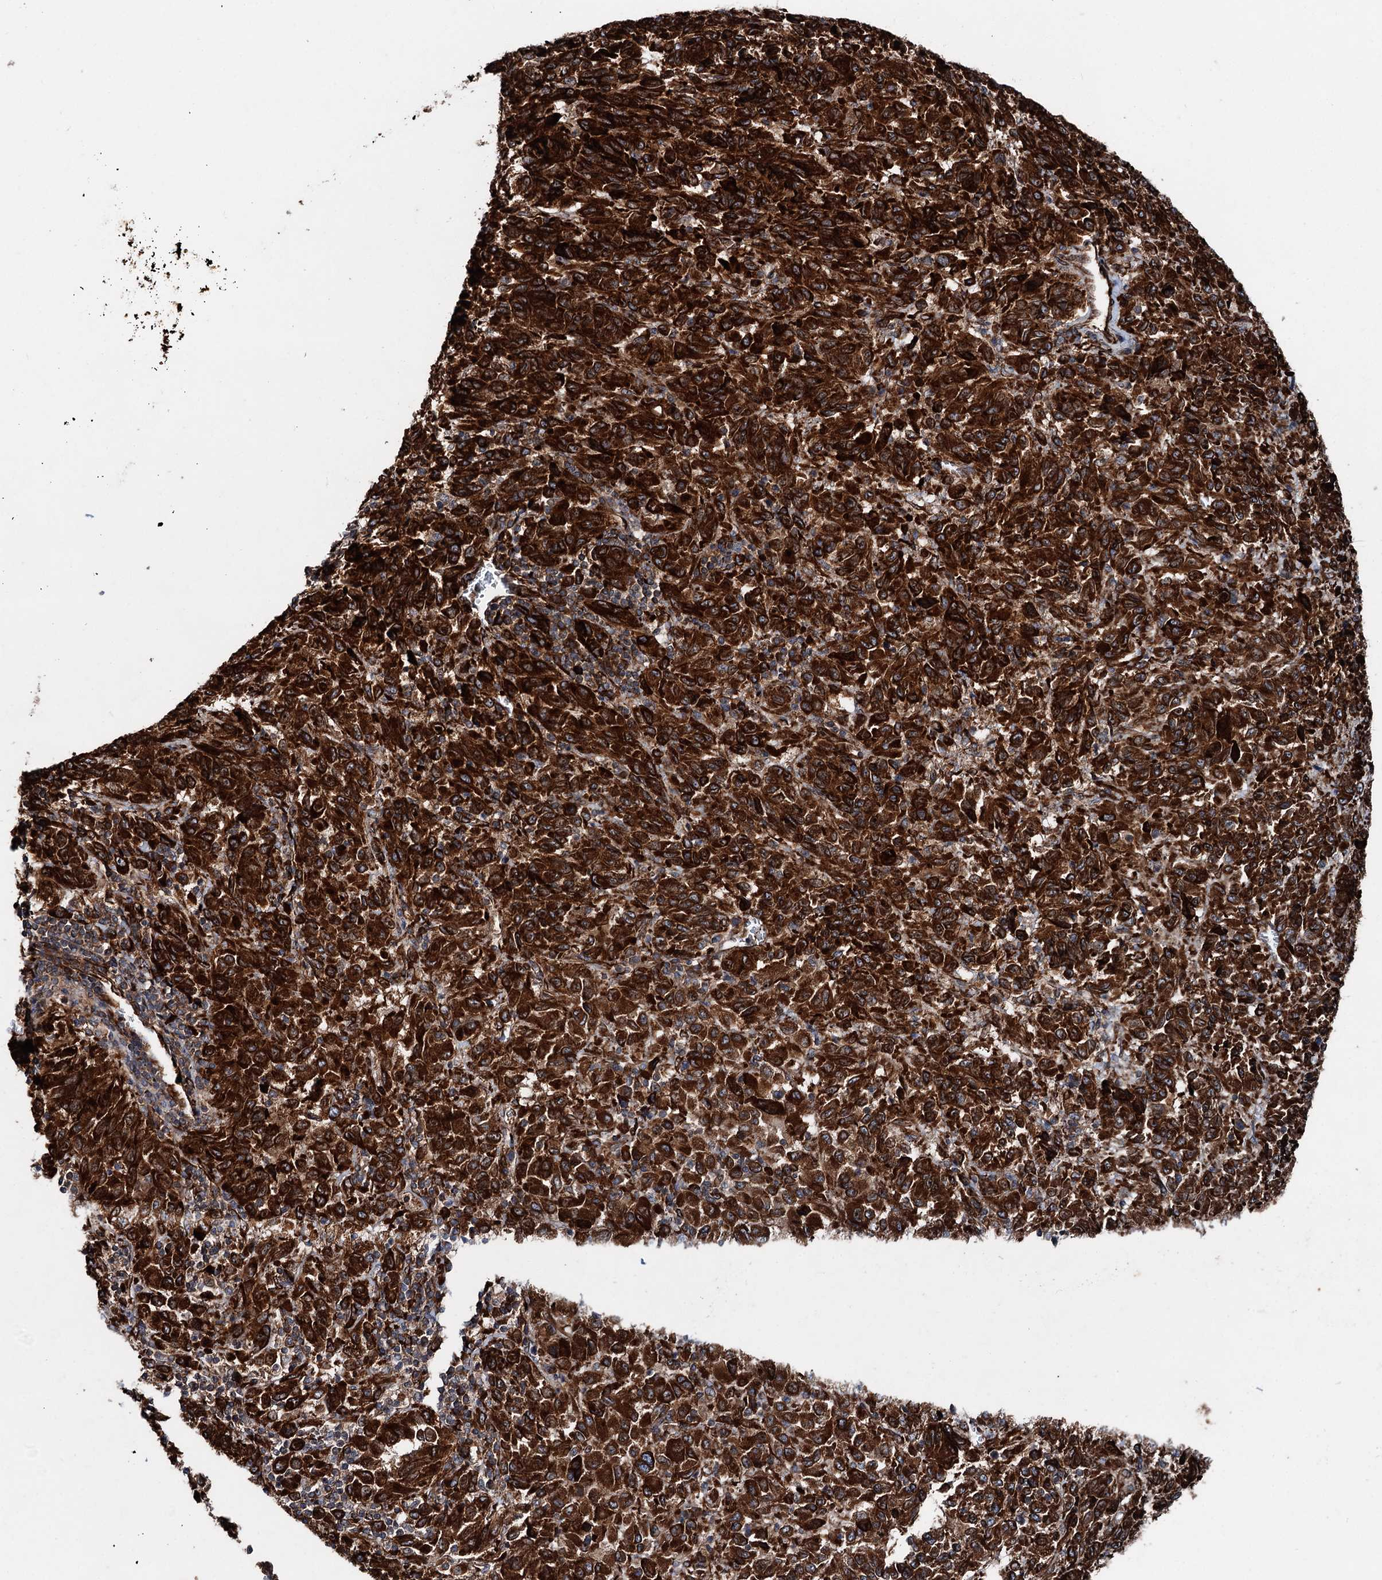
{"staining": {"intensity": "strong", "quantity": ">75%", "location": "cytoplasmic/membranous"}, "tissue": "melanoma", "cell_type": "Tumor cells", "image_type": "cancer", "snomed": [{"axis": "morphology", "description": "Malignant melanoma, Metastatic site"}, {"axis": "topography", "description": "Lung"}], "caption": "Malignant melanoma (metastatic site) was stained to show a protein in brown. There is high levels of strong cytoplasmic/membranous expression in approximately >75% of tumor cells.", "gene": "DDIAS", "patient": {"sex": "male", "age": 64}}